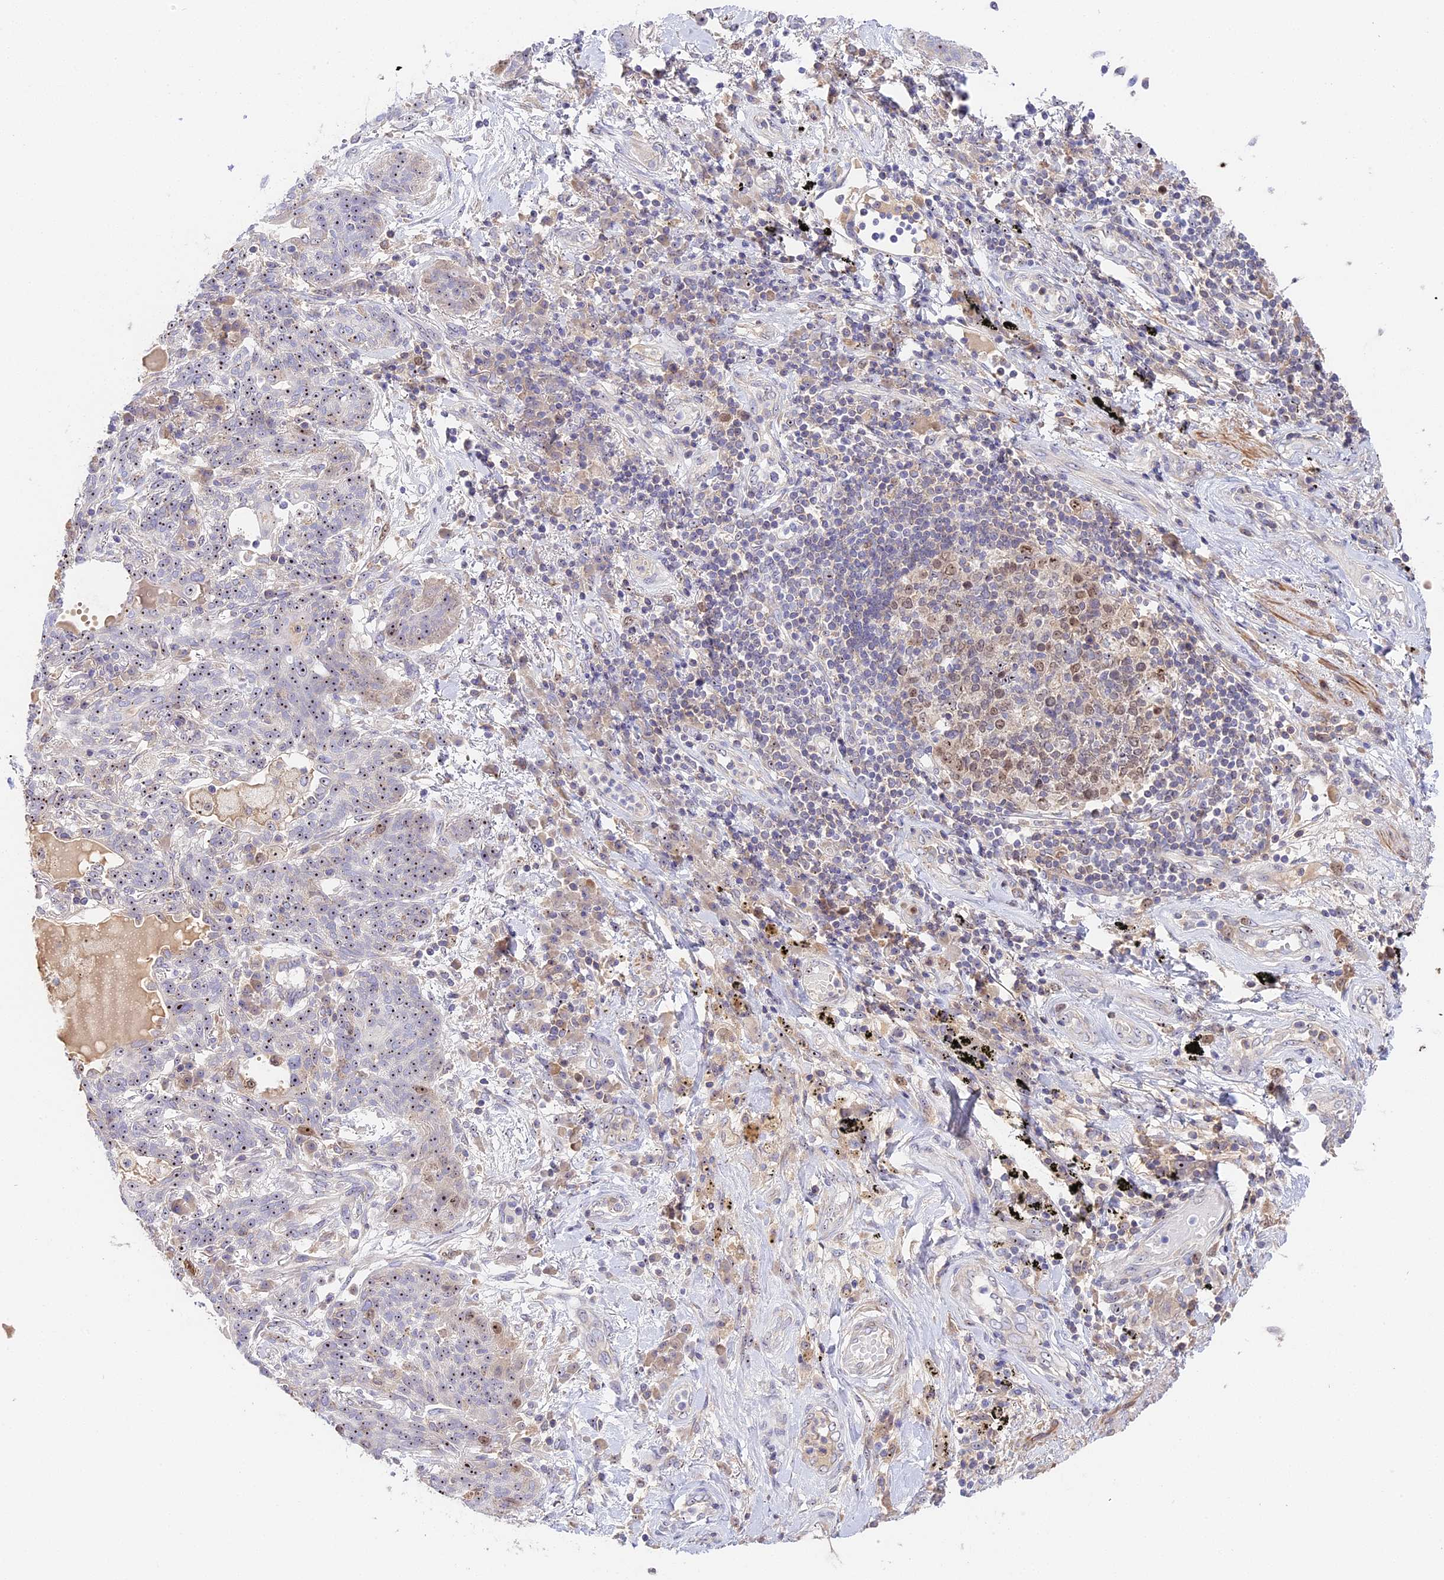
{"staining": {"intensity": "moderate", "quantity": ">75%", "location": "nuclear"}, "tissue": "lung cancer", "cell_type": "Tumor cells", "image_type": "cancer", "snomed": [{"axis": "morphology", "description": "Squamous cell carcinoma, NOS"}, {"axis": "topography", "description": "Lung"}], "caption": "Immunohistochemistry histopathology image of lung squamous cell carcinoma stained for a protein (brown), which shows medium levels of moderate nuclear positivity in approximately >75% of tumor cells.", "gene": "RAD51", "patient": {"sex": "female", "age": 70}}